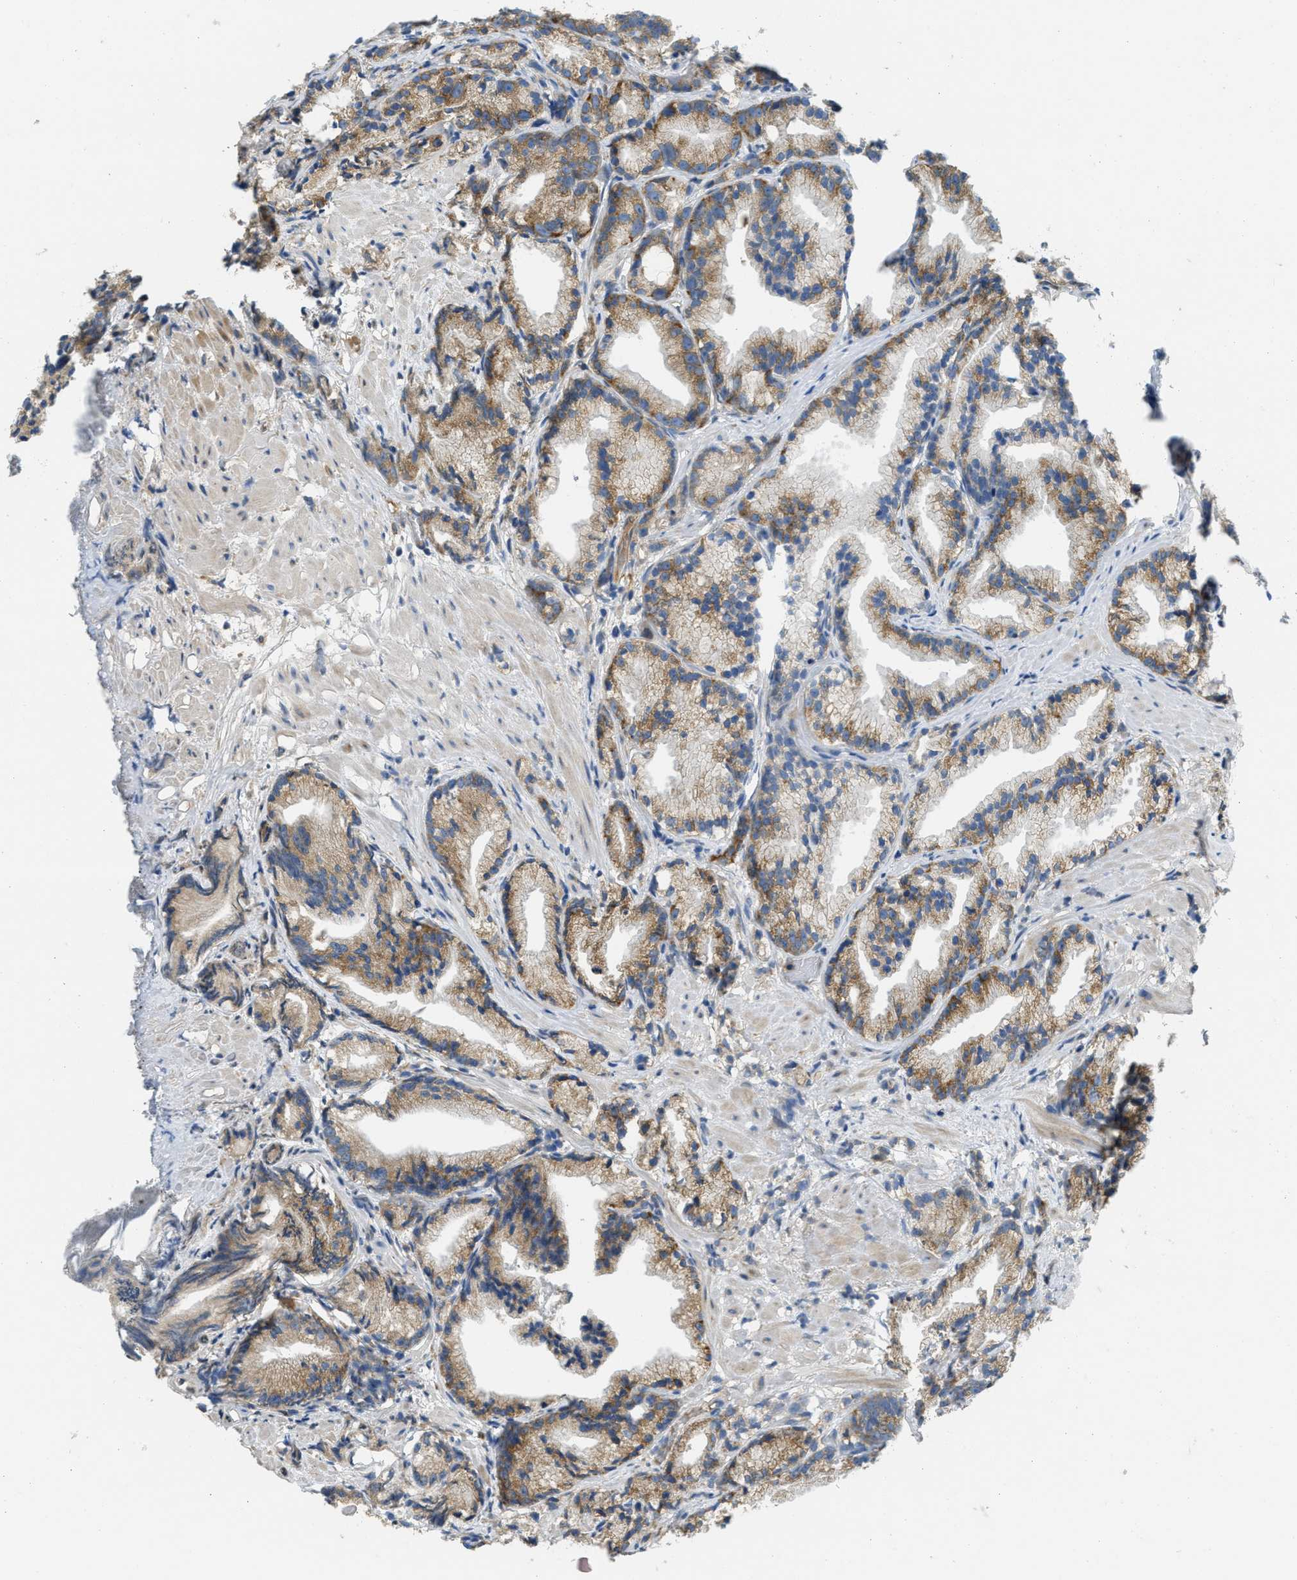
{"staining": {"intensity": "moderate", "quantity": ">75%", "location": "cytoplasmic/membranous"}, "tissue": "prostate cancer", "cell_type": "Tumor cells", "image_type": "cancer", "snomed": [{"axis": "morphology", "description": "Adenocarcinoma, Low grade"}, {"axis": "topography", "description": "Prostate"}], "caption": "This is a micrograph of immunohistochemistry staining of prostate cancer (low-grade adenocarcinoma), which shows moderate positivity in the cytoplasmic/membranous of tumor cells.", "gene": "SSR1", "patient": {"sex": "male", "age": 89}}